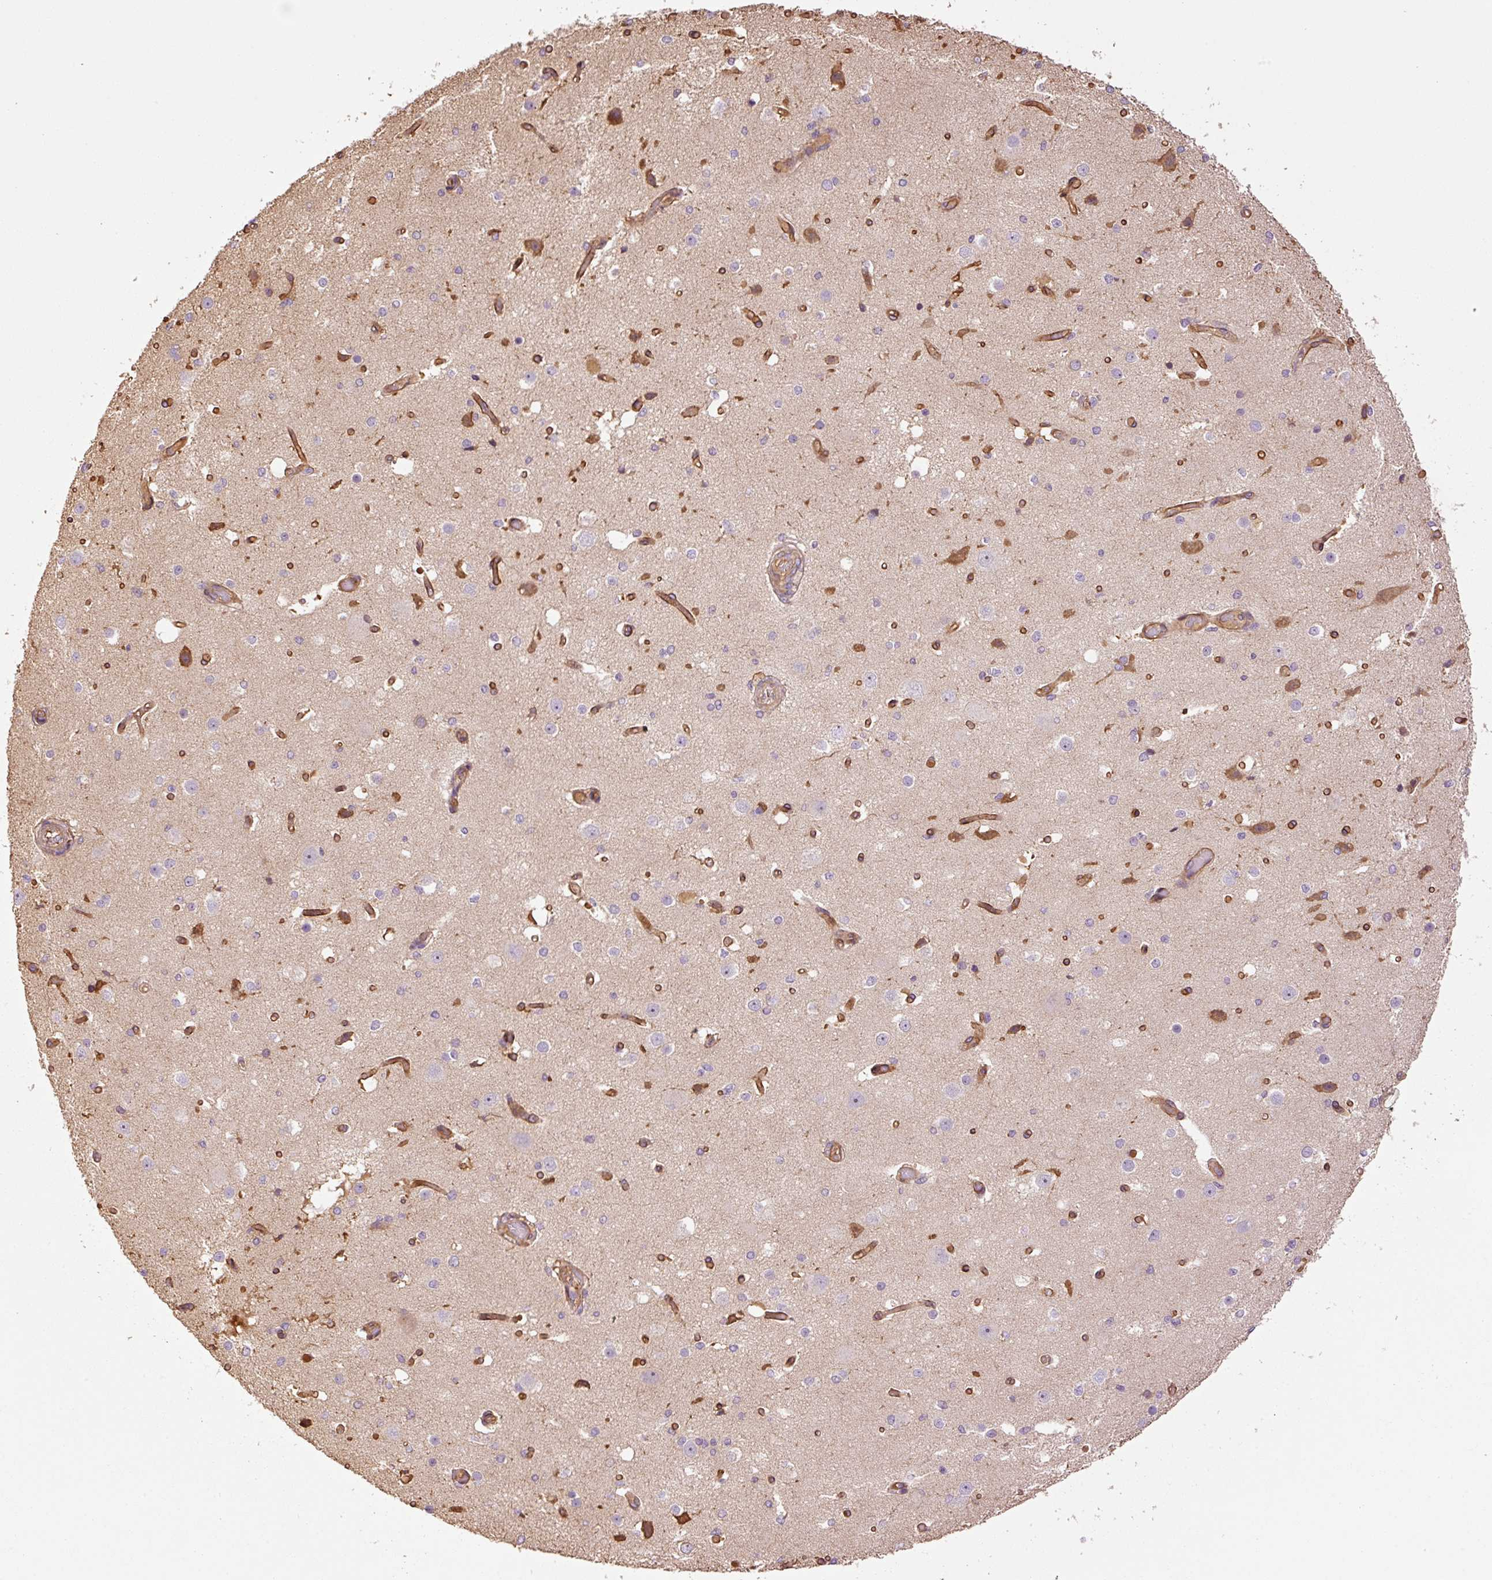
{"staining": {"intensity": "strong", "quantity": ">75%", "location": "cytoplasmic/membranous"}, "tissue": "cerebral cortex", "cell_type": "Endothelial cells", "image_type": "normal", "snomed": [{"axis": "morphology", "description": "Normal tissue, NOS"}, {"axis": "morphology", "description": "Inflammation, NOS"}, {"axis": "topography", "description": "Cerebral cortex"}], "caption": "A high-resolution histopathology image shows immunohistochemistry staining of normal cerebral cortex, which shows strong cytoplasmic/membranous positivity in approximately >75% of endothelial cells.", "gene": "NID2", "patient": {"sex": "male", "age": 6}}